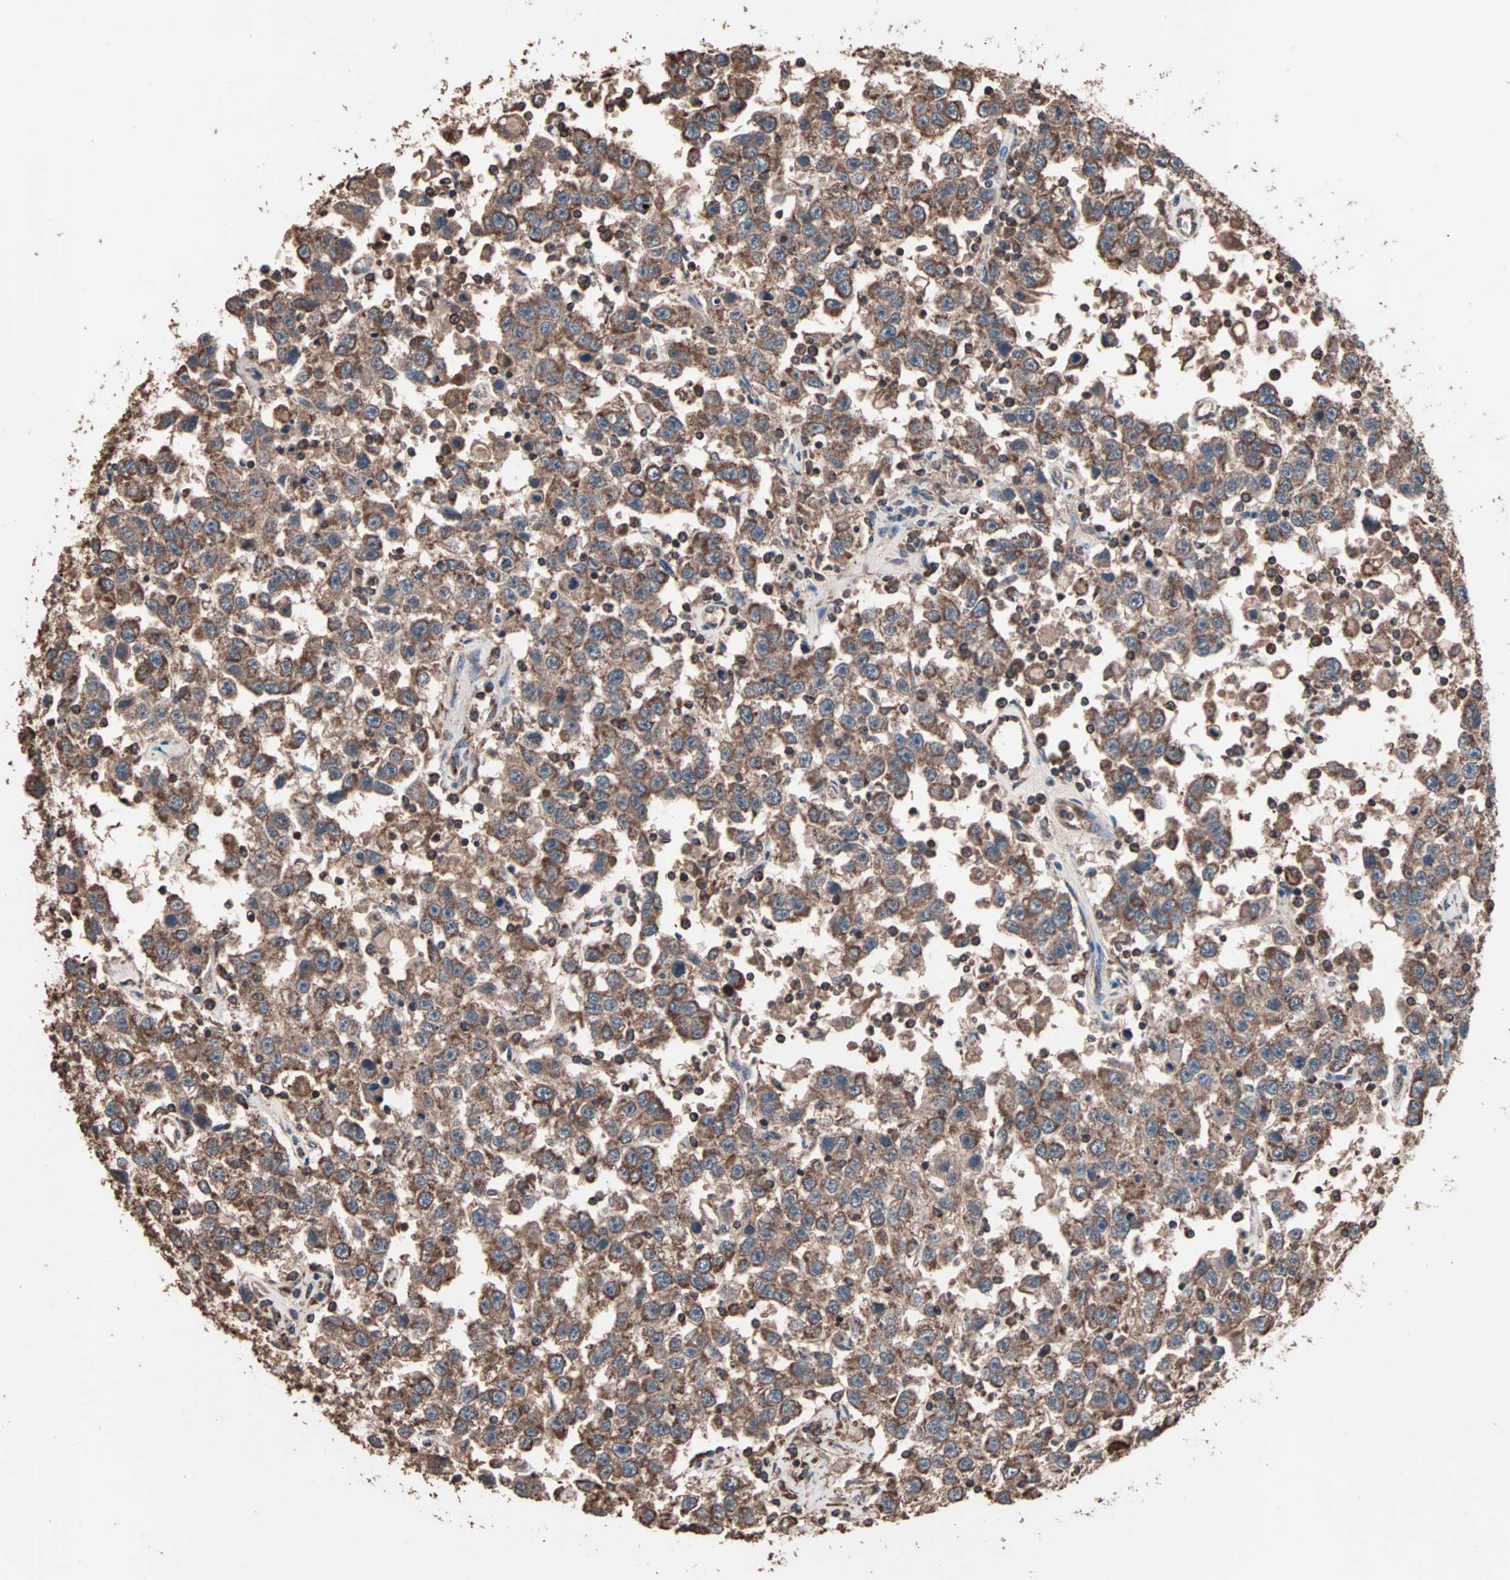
{"staining": {"intensity": "moderate", "quantity": ">75%", "location": "cytoplasmic/membranous"}, "tissue": "testis cancer", "cell_type": "Tumor cells", "image_type": "cancer", "snomed": [{"axis": "morphology", "description": "Seminoma, NOS"}, {"axis": "topography", "description": "Testis"}], "caption": "Testis seminoma stained for a protein reveals moderate cytoplasmic/membranous positivity in tumor cells.", "gene": "MRPL2", "patient": {"sex": "male", "age": 41}}